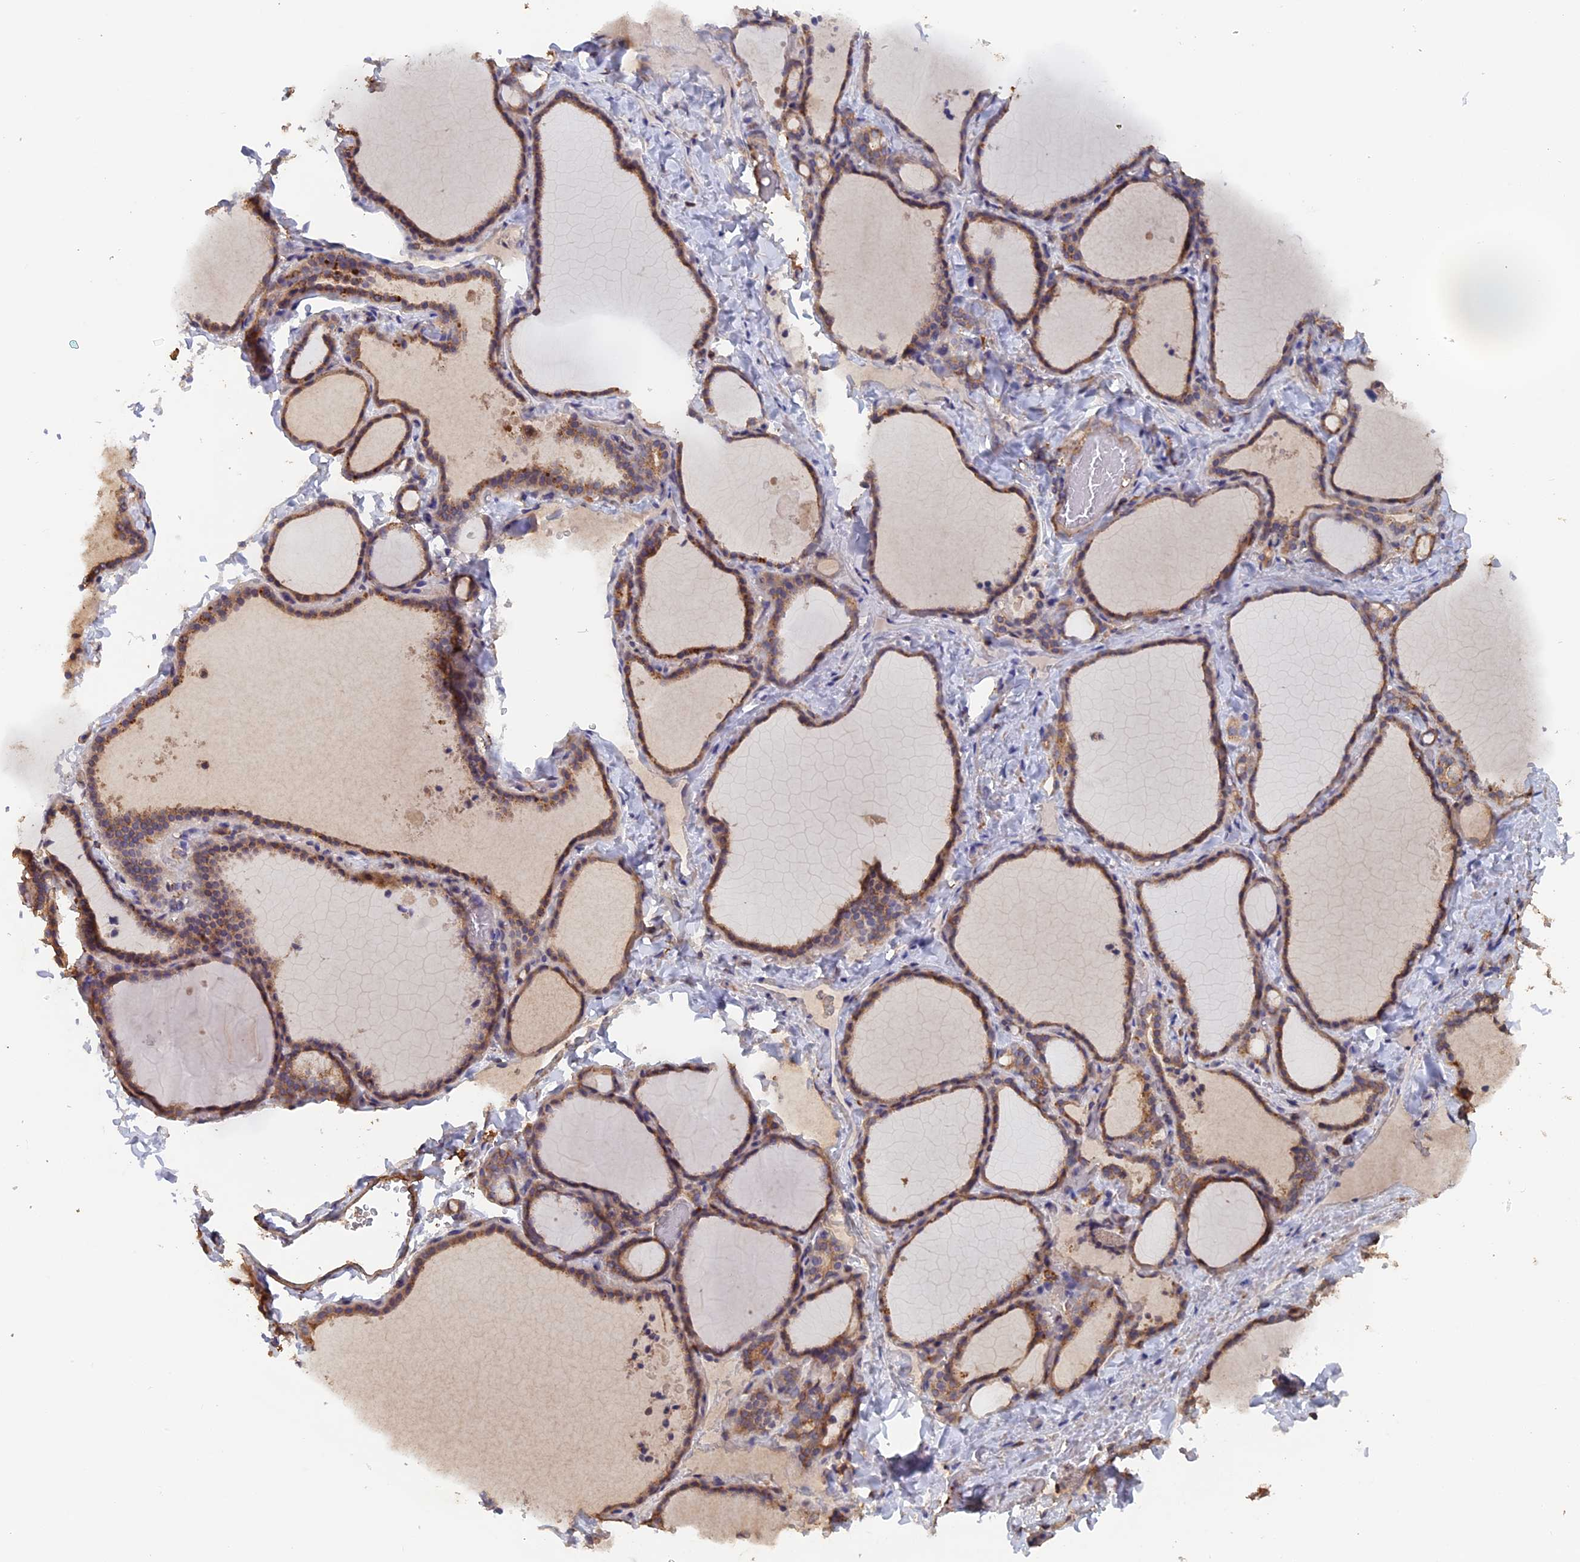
{"staining": {"intensity": "moderate", "quantity": ">75%", "location": "cytoplasmic/membranous"}, "tissue": "thyroid gland", "cell_type": "Glandular cells", "image_type": "normal", "snomed": [{"axis": "morphology", "description": "Normal tissue, NOS"}, {"axis": "topography", "description": "Thyroid gland"}], "caption": "A brown stain labels moderate cytoplasmic/membranous expression of a protein in glandular cells of normal thyroid gland. The staining is performed using DAB brown chromogen to label protein expression. The nuclei are counter-stained blue using hematoxylin.", "gene": "PIGQ", "patient": {"sex": "female", "age": 22}}